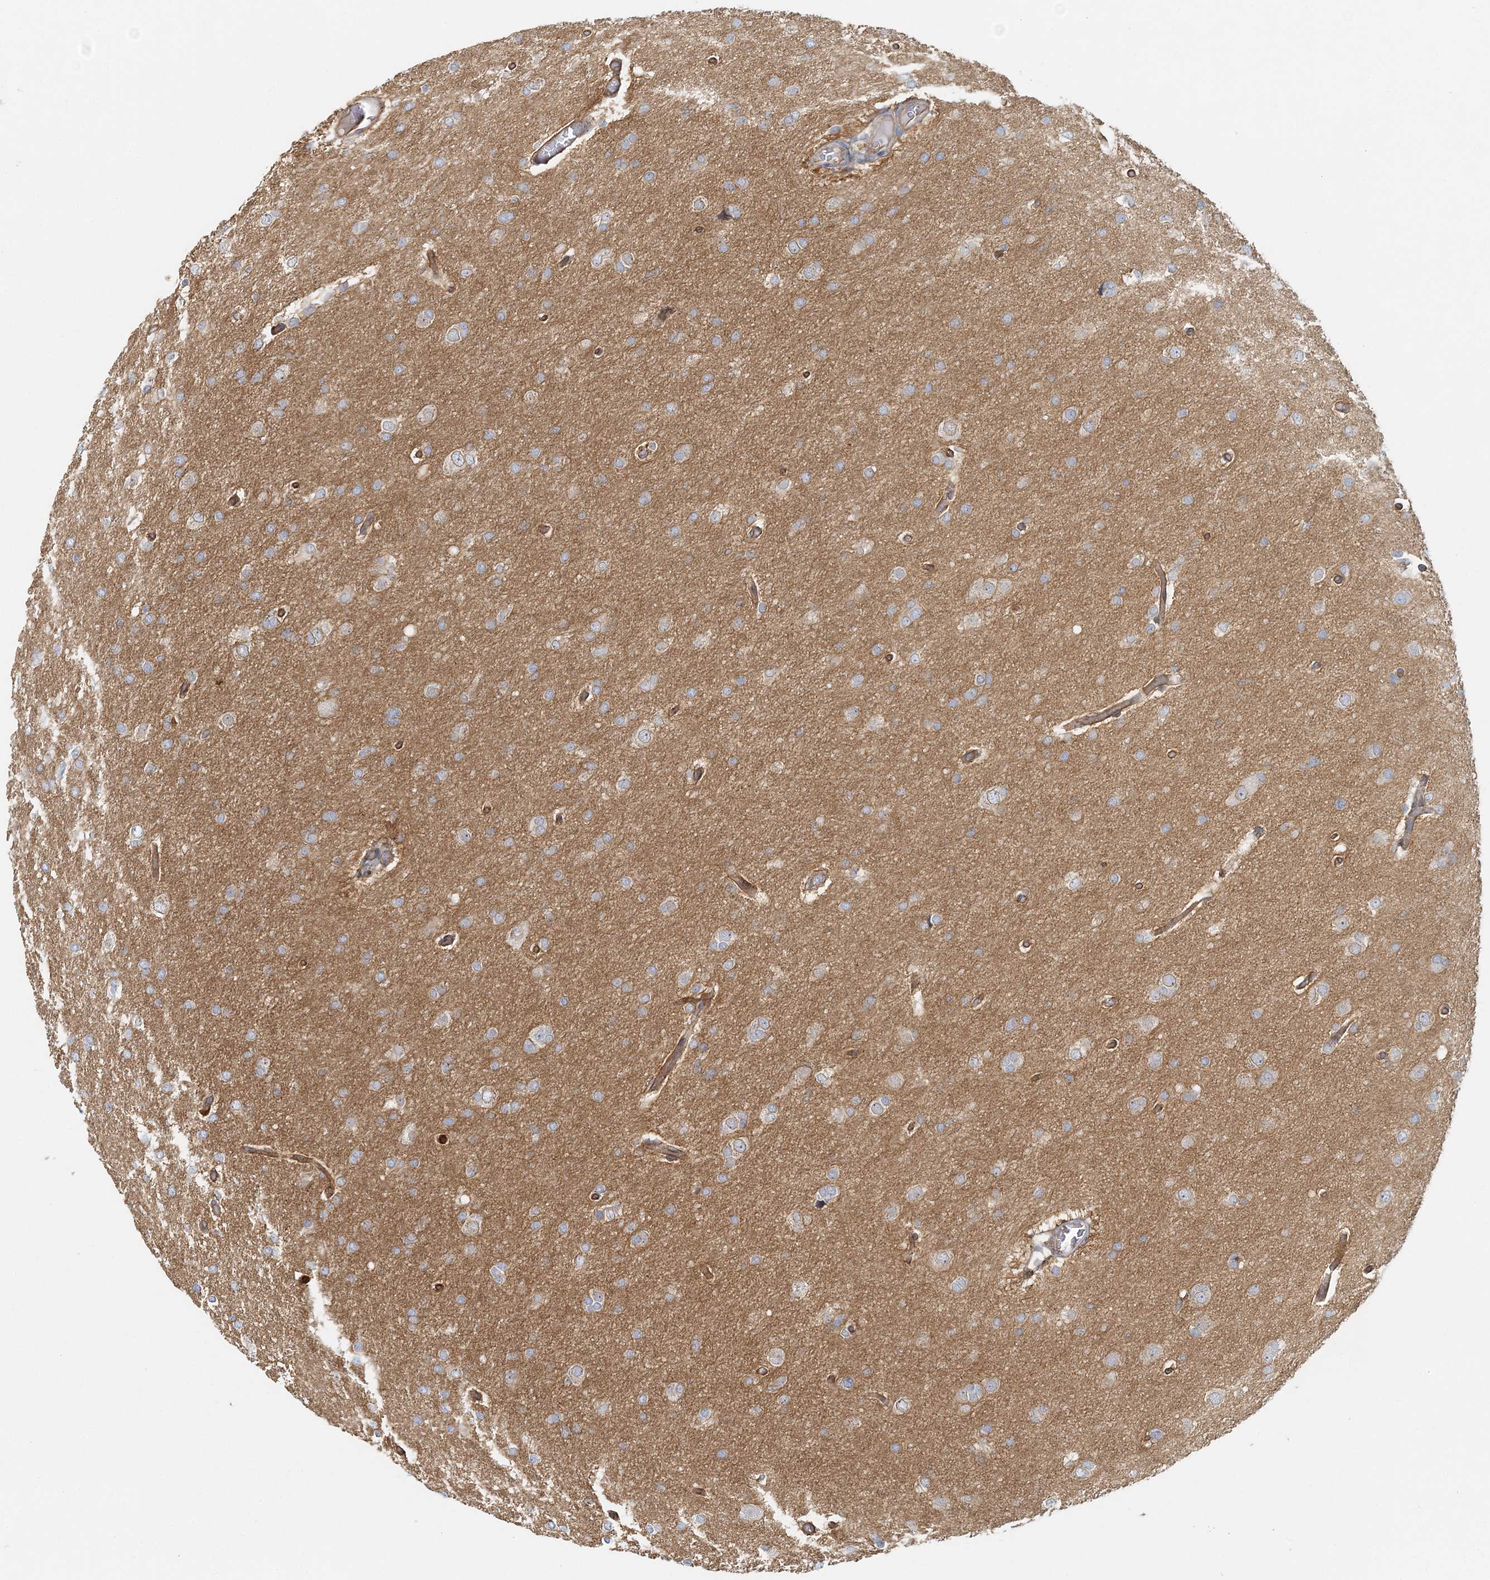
{"staining": {"intensity": "weak", "quantity": "25%-75%", "location": "cytoplasmic/membranous"}, "tissue": "glioma", "cell_type": "Tumor cells", "image_type": "cancer", "snomed": [{"axis": "morphology", "description": "Glioma, malignant, High grade"}, {"axis": "topography", "description": "Cerebral cortex"}], "caption": "Glioma stained with IHC displays weak cytoplasmic/membranous staining in about 25%-75% of tumor cells. (DAB (3,3'-diaminobenzidine) = brown stain, brightfield microscopy at high magnification).", "gene": "DNAH1", "patient": {"sex": "female", "age": 36}}